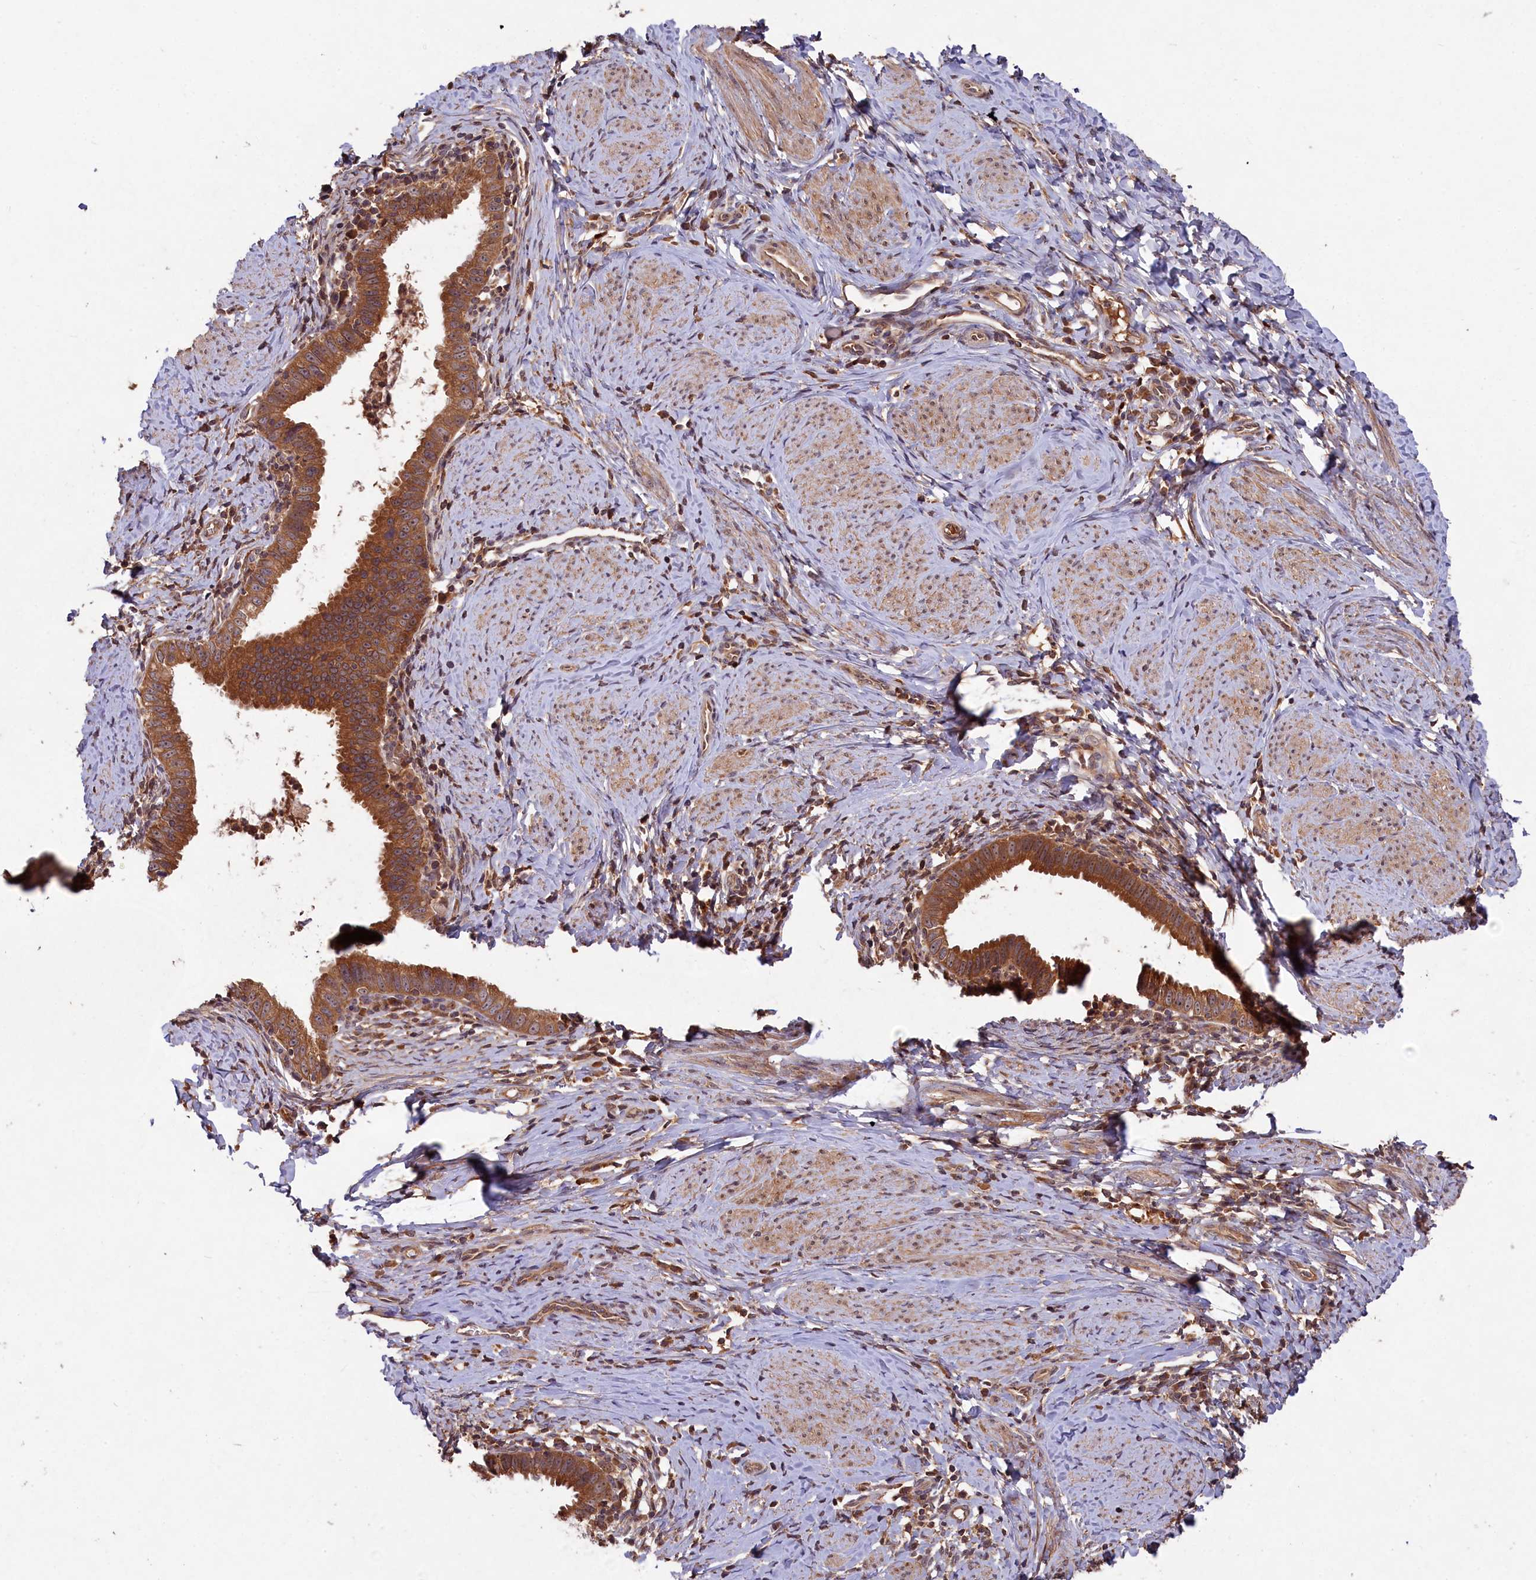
{"staining": {"intensity": "moderate", "quantity": ">75%", "location": "cytoplasmic/membranous"}, "tissue": "cervical cancer", "cell_type": "Tumor cells", "image_type": "cancer", "snomed": [{"axis": "morphology", "description": "Adenocarcinoma, NOS"}, {"axis": "topography", "description": "Cervix"}], "caption": "Immunohistochemistry (IHC) photomicrograph of neoplastic tissue: human cervical cancer stained using immunohistochemistry displays medium levels of moderate protein expression localized specifically in the cytoplasmic/membranous of tumor cells, appearing as a cytoplasmic/membranous brown color.", "gene": "CHAC1", "patient": {"sex": "female", "age": 36}}